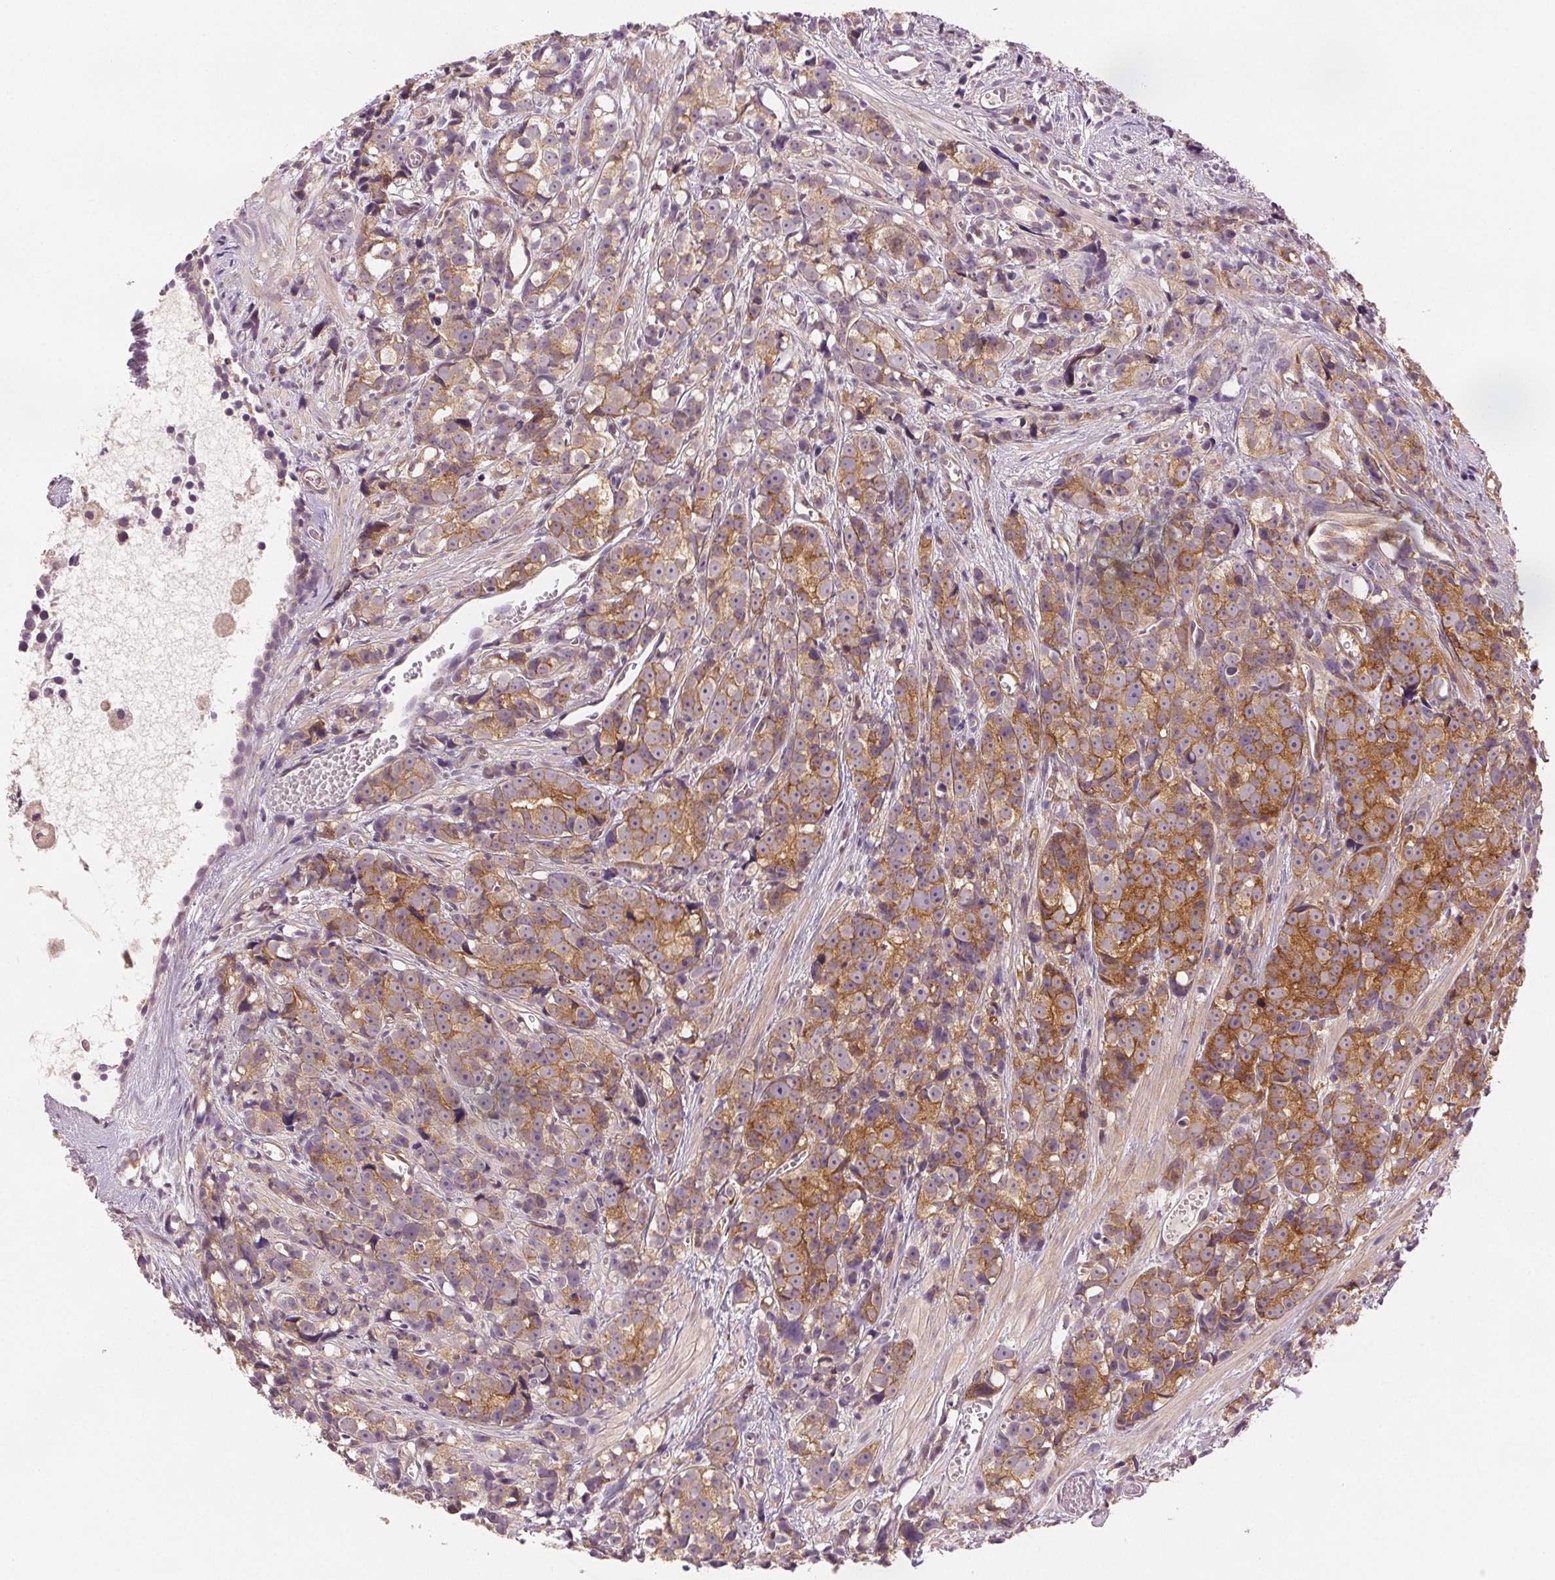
{"staining": {"intensity": "moderate", "quantity": ">75%", "location": "cytoplasmic/membranous"}, "tissue": "prostate cancer", "cell_type": "Tumor cells", "image_type": "cancer", "snomed": [{"axis": "morphology", "description": "Adenocarcinoma, High grade"}, {"axis": "topography", "description": "Prostate"}], "caption": "High-power microscopy captured an immunohistochemistry photomicrograph of adenocarcinoma (high-grade) (prostate), revealing moderate cytoplasmic/membranous positivity in approximately >75% of tumor cells.", "gene": "DIAPH2", "patient": {"sex": "male", "age": 77}}